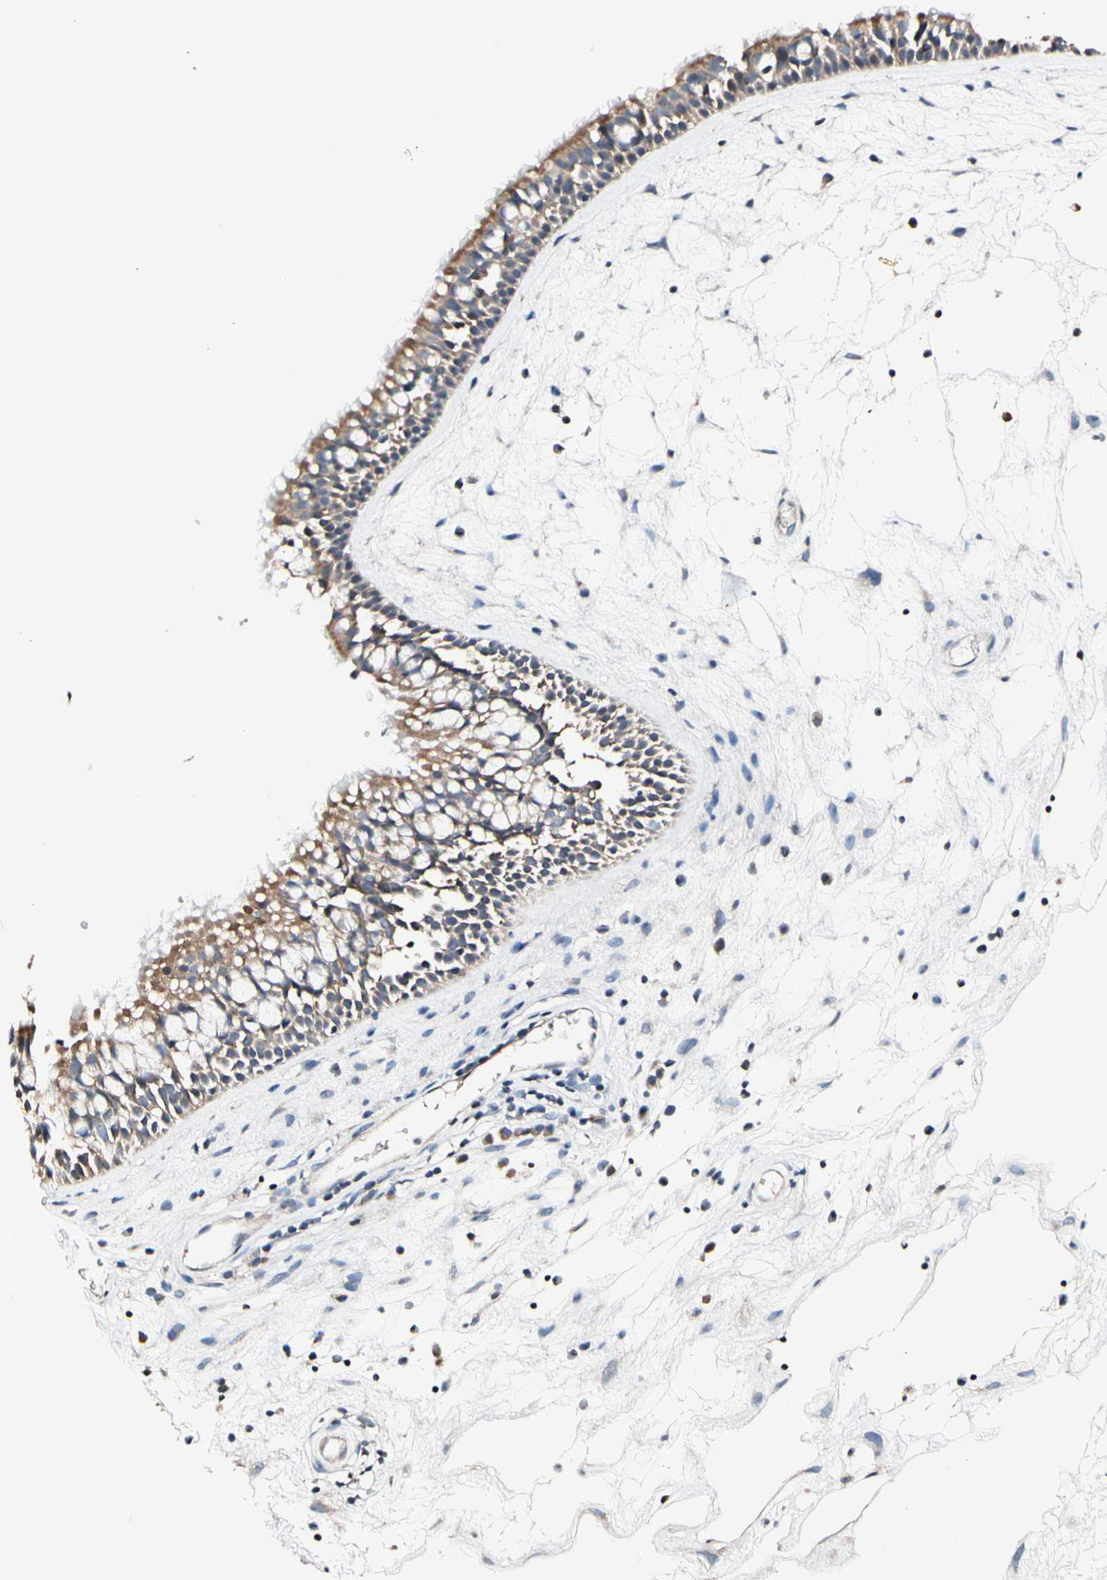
{"staining": {"intensity": "moderate", "quantity": "25%-75%", "location": "cytoplasmic/membranous"}, "tissue": "nasopharynx", "cell_type": "Respiratory epithelial cells", "image_type": "normal", "snomed": [{"axis": "morphology", "description": "Normal tissue, NOS"}, {"axis": "morphology", "description": "Inflammation, NOS"}, {"axis": "topography", "description": "Nasopharynx"}], "caption": "Moderate cytoplasmic/membranous positivity for a protein is identified in about 25%-75% of respiratory epithelial cells of unremarkable nasopharynx using immunohistochemistry (IHC).", "gene": "SOX30", "patient": {"sex": "male", "age": 48}}